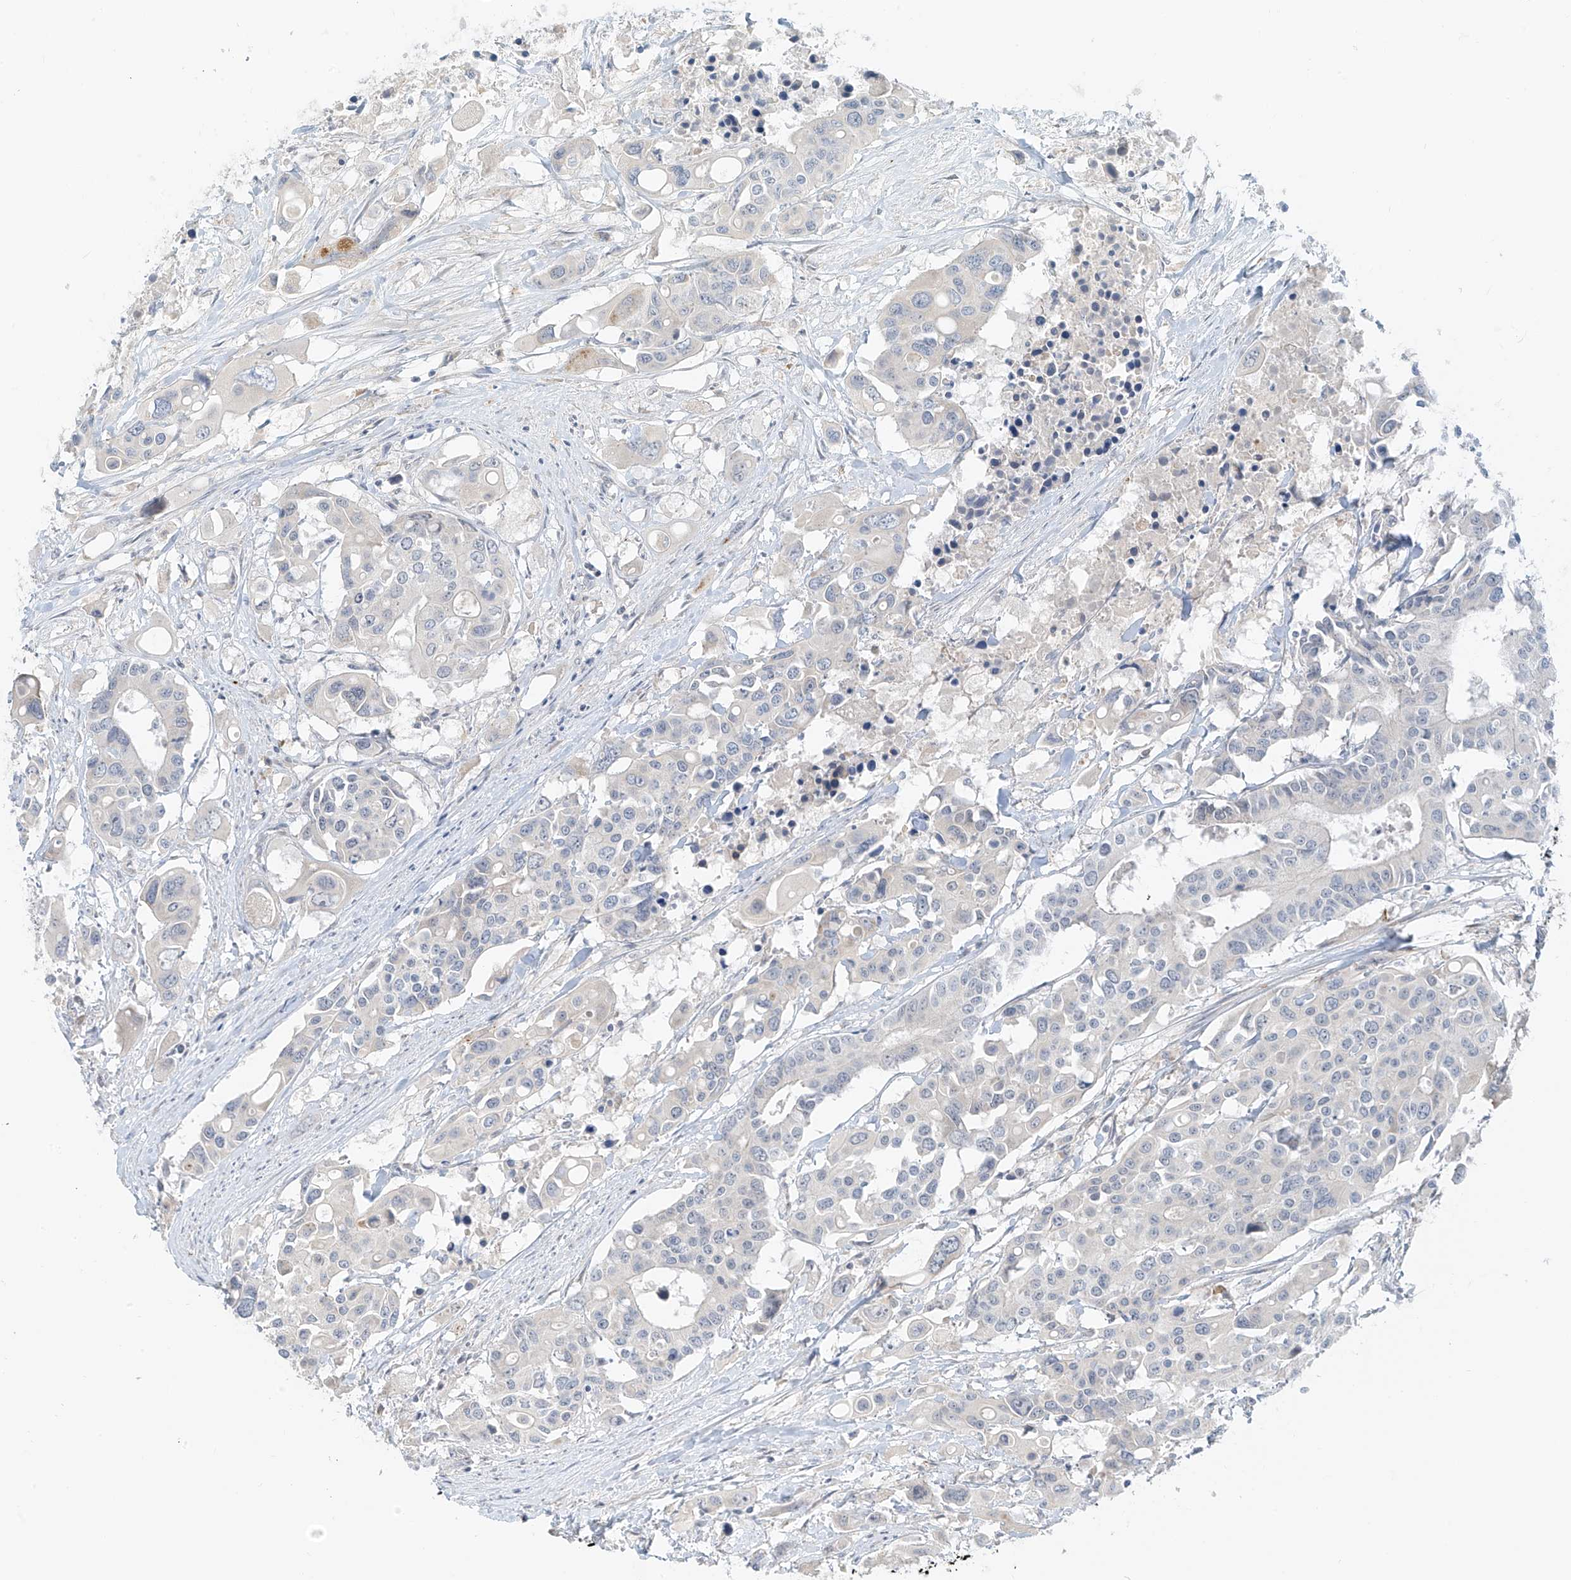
{"staining": {"intensity": "negative", "quantity": "none", "location": "none"}, "tissue": "colorectal cancer", "cell_type": "Tumor cells", "image_type": "cancer", "snomed": [{"axis": "morphology", "description": "Adenocarcinoma, NOS"}, {"axis": "topography", "description": "Colon"}], "caption": "This is an immunohistochemistry histopathology image of adenocarcinoma (colorectal). There is no expression in tumor cells.", "gene": "C2orf42", "patient": {"sex": "male", "age": 77}}